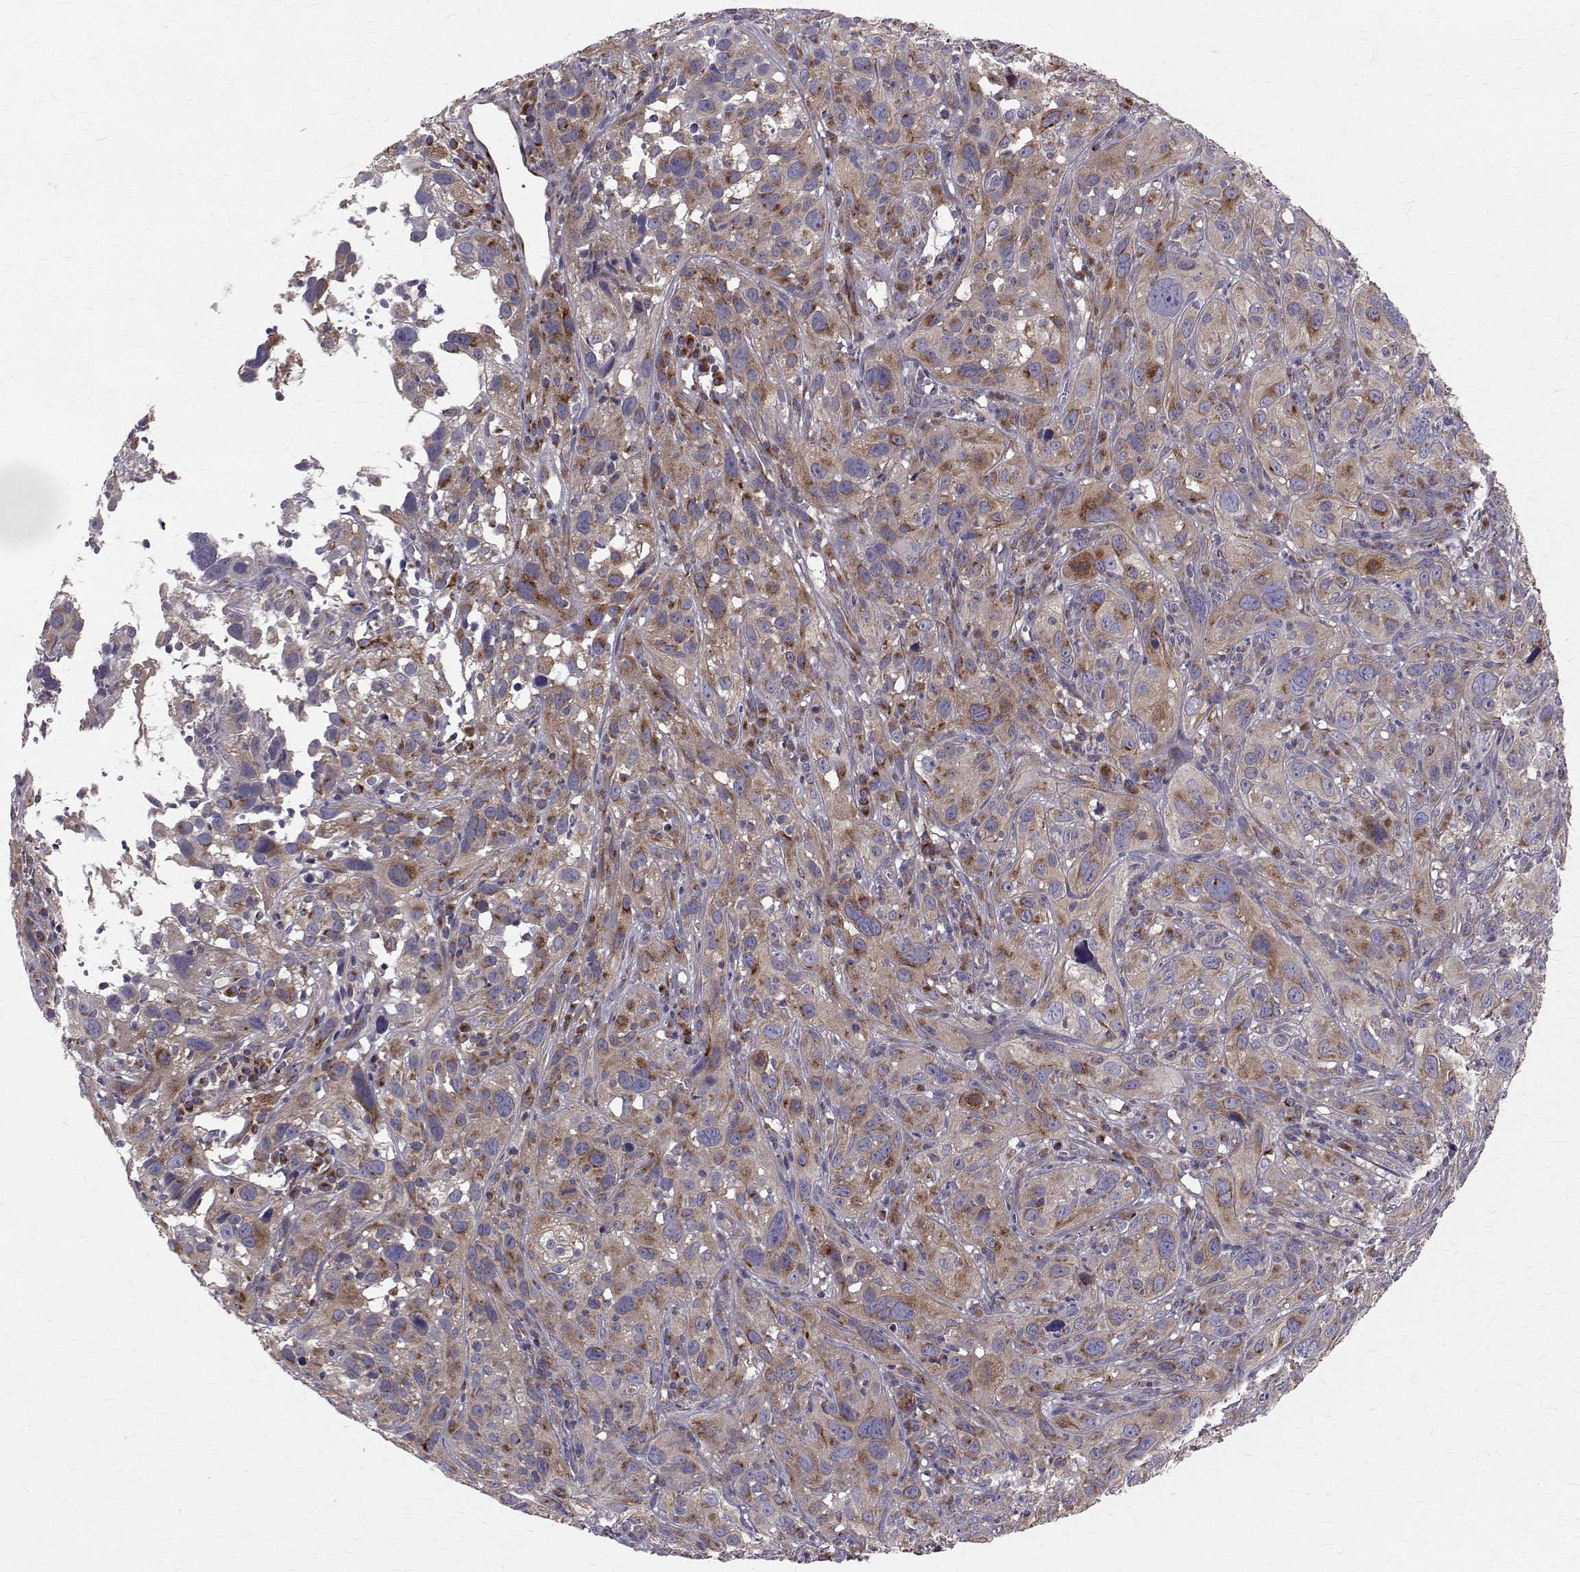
{"staining": {"intensity": "moderate", "quantity": "25%-75%", "location": "cytoplasmic/membranous"}, "tissue": "cervical cancer", "cell_type": "Tumor cells", "image_type": "cancer", "snomed": [{"axis": "morphology", "description": "Squamous cell carcinoma, NOS"}, {"axis": "topography", "description": "Cervix"}], "caption": "The micrograph shows staining of squamous cell carcinoma (cervical), revealing moderate cytoplasmic/membranous protein expression (brown color) within tumor cells. The staining is performed using DAB brown chromogen to label protein expression. The nuclei are counter-stained blue using hematoxylin.", "gene": "ARFGAP1", "patient": {"sex": "female", "age": 37}}